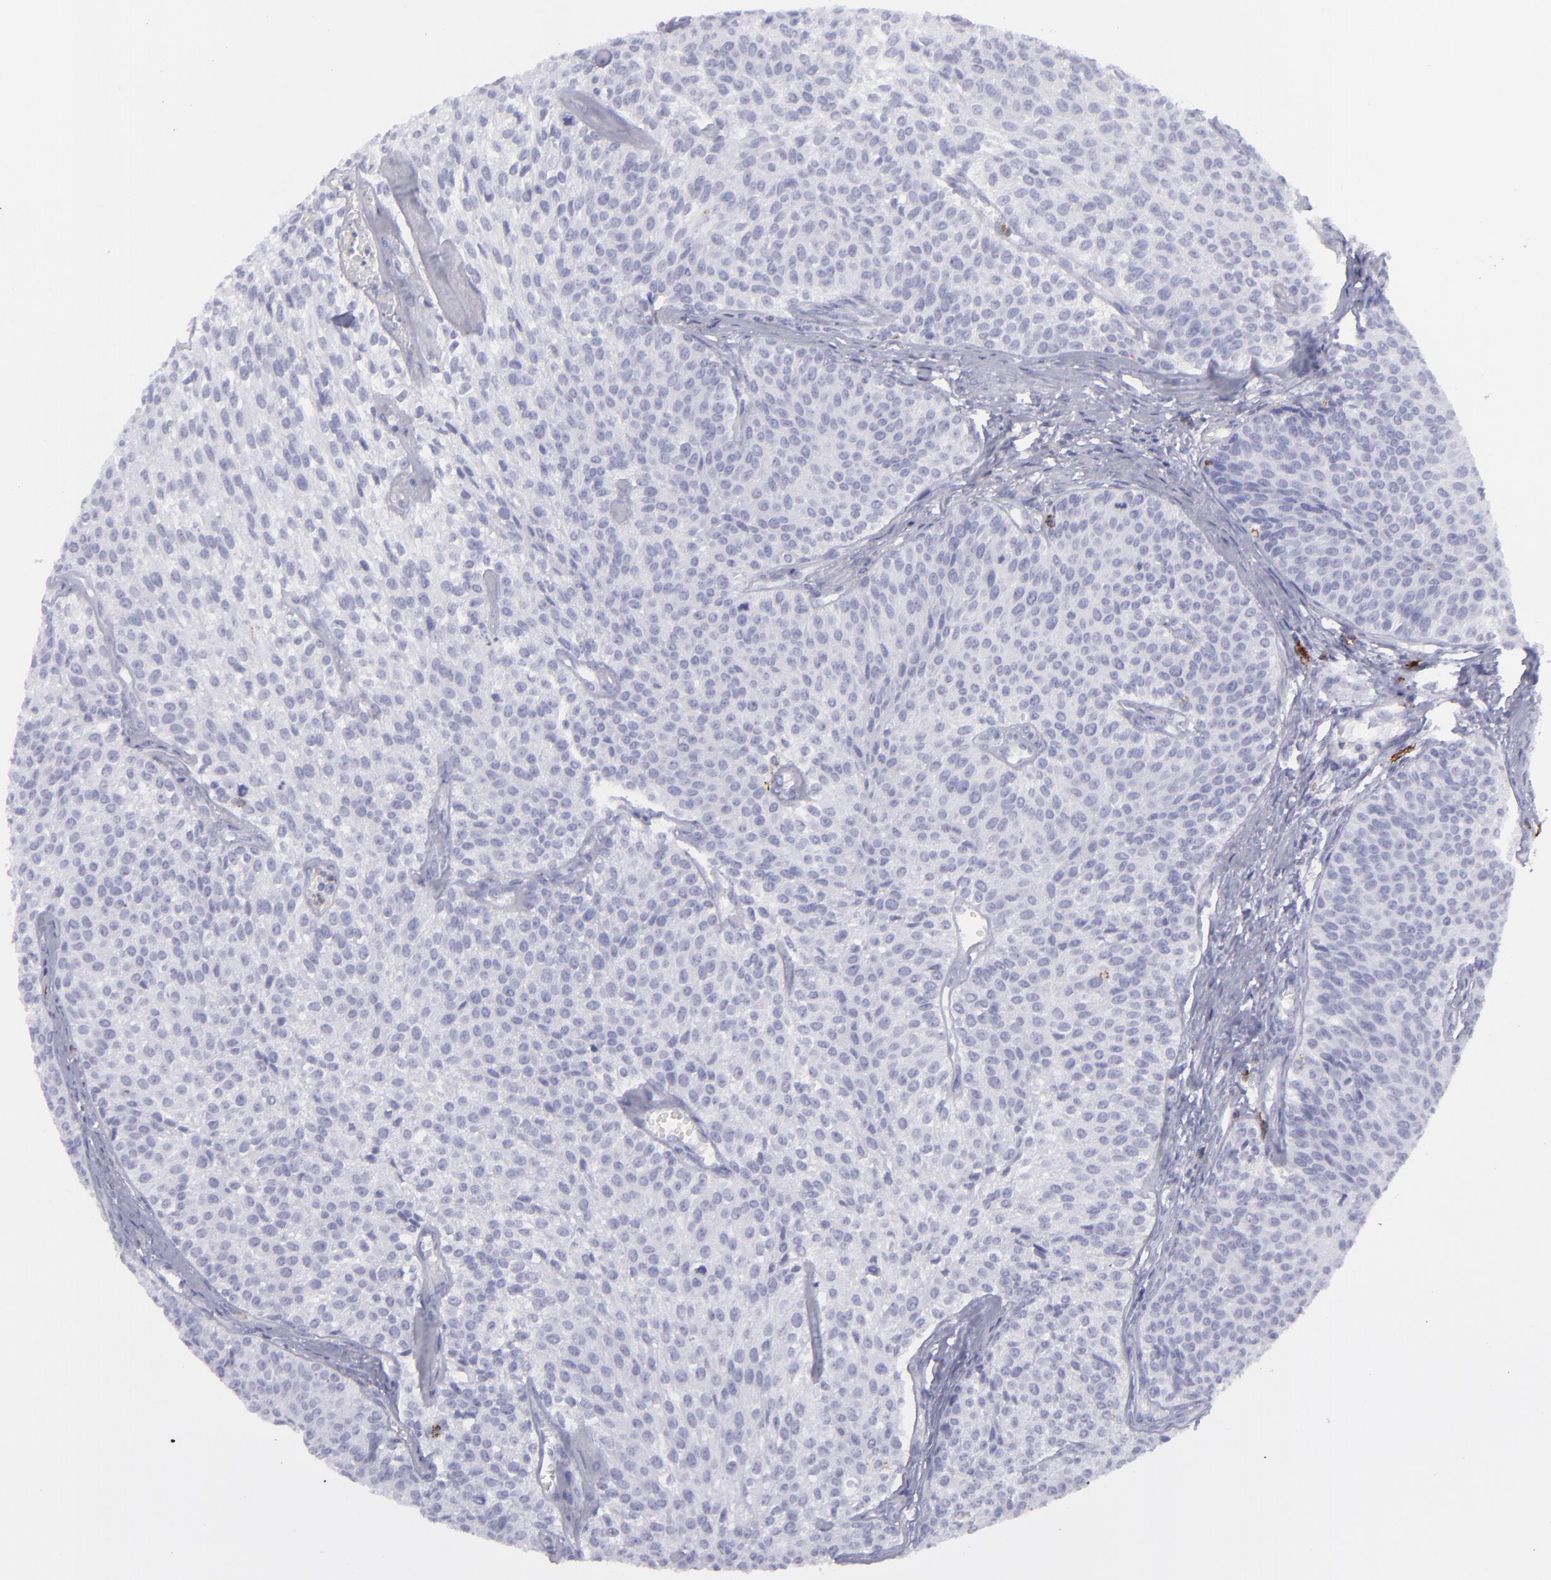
{"staining": {"intensity": "negative", "quantity": "none", "location": "none"}, "tissue": "urothelial cancer", "cell_type": "Tumor cells", "image_type": "cancer", "snomed": [{"axis": "morphology", "description": "Urothelial carcinoma, Low grade"}, {"axis": "topography", "description": "Urinary bladder"}], "caption": "Urothelial cancer stained for a protein using immunohistochemistry (IHC) exhibits no staining tumor cells.", "gene": "SELPLG", "patient": {"sex": "female", "age": 73}}